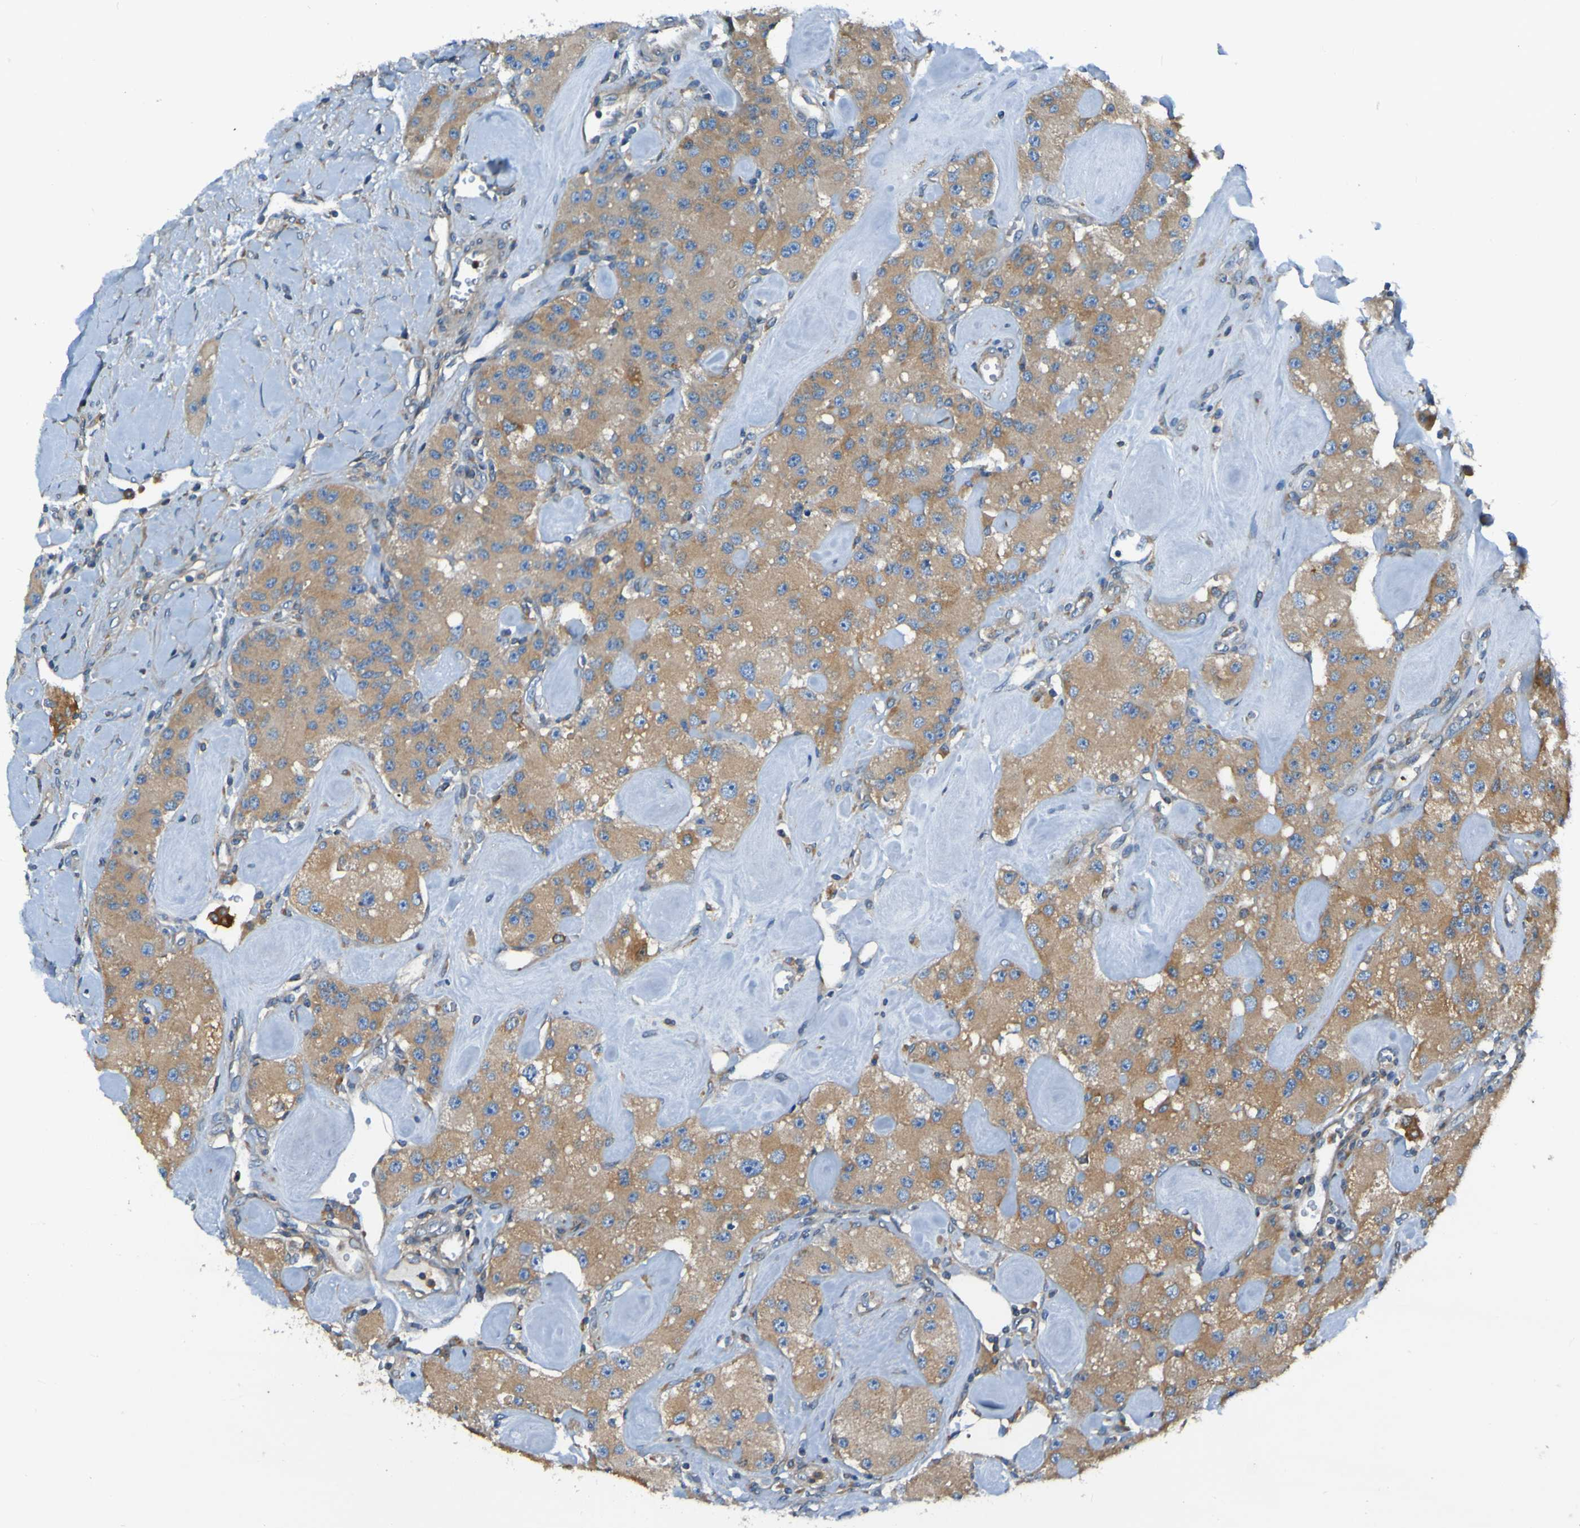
{"staining": {"intensity": "moderate", "quantity": ">75%", "location": "cytoplasmic/membranous"}, "tissue": "carcinoid", "cell_type": "Tumor cells", "image_type": "cancer", "snomed": [{"axis": "morphology", "description": "Carcinoid, malignant, NOS"}, {"axis": "topography", "description": "Pancreas"}], "caption": "IHC micrograph of neoplastic tissue: carcinoid stained using immunohistochemistry exhibits medium levels of moderate protein expression localized specifically in the cytoplasmic/membranous of tumor cells, appearing as a cytoplasmic/membranous brown color.", "gene": "RAB5B", "patient": {"sex": "male", "age": 41}}